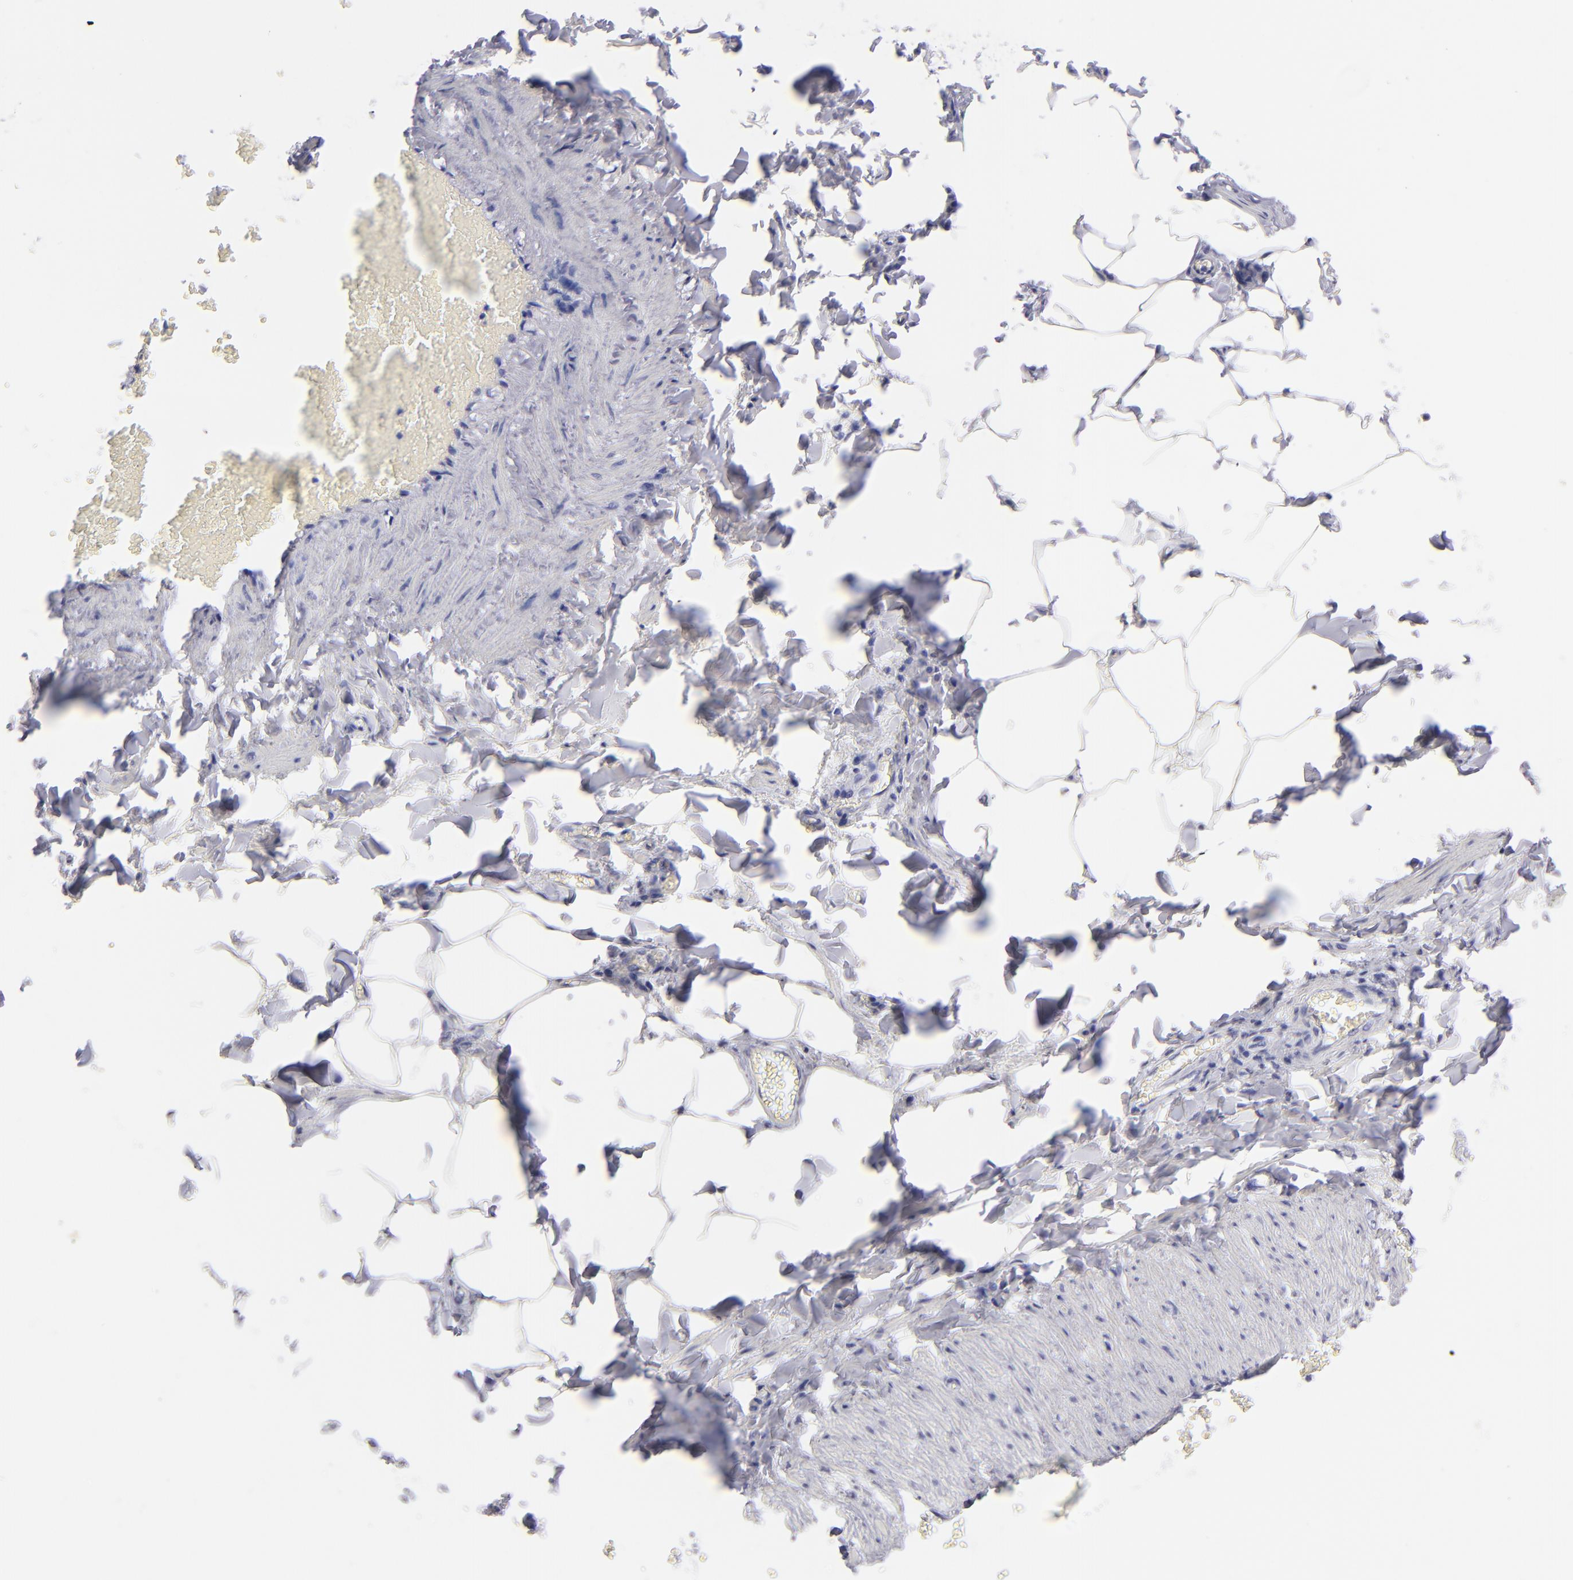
{"staining": {"intensity": "negative", "quantity": "none", "location": "none"}, "tissue": "adipose tissue", "cell_type": "Adipocytes", "image_type": "normal", "snomed": [{"axis": "morphology", "description": "Normal tissue, NOS"}, {"axis": "topography", "description": "Vascular tissue"}], "caption": "Immunohistochemistry of unremarkable human adipose tissue shows no expression in adipocytes.", "gene": "MITF", "patient": {"sex": "male", "age": 41}}